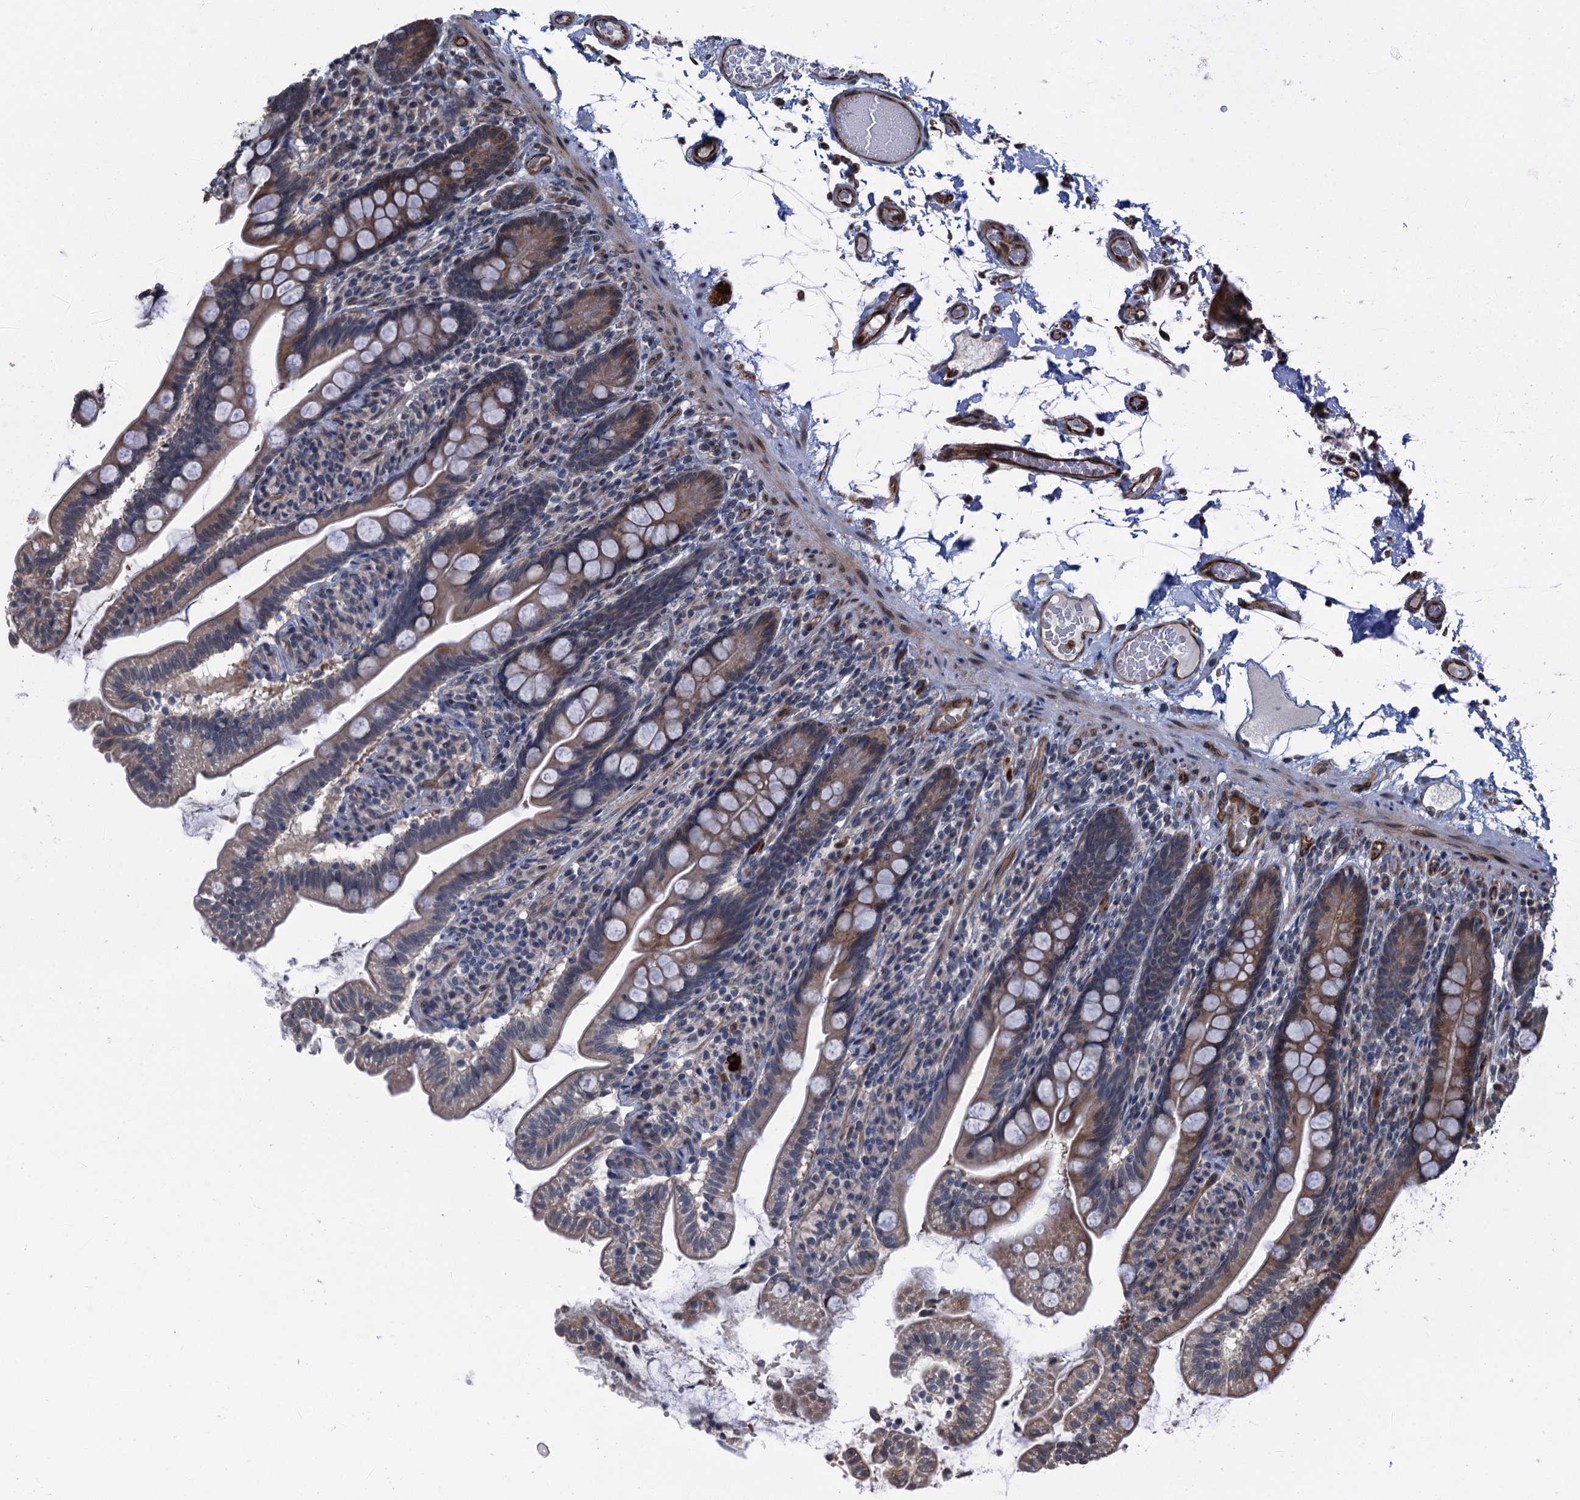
{"staining": {"intensity": "weak", "quantity": "25%-75%", "location": "cytoplasmic/membranous"}, "tissue": "small intestine", "cell_type": "Glandular cells", "image_type": "normal", "snomed": [{"axis": "morphology", "description": "Normal tissue, NOS"}, {"axis": "topography", "description": "Small intestine"}], "caption": "High-power microscopy captured an IHC micrograph of normal small intestine, revealing weak cytoplasmic/membranous expression in about 25%-75% of glandular cells.", "gene": "WHAMM", "patient": {"sex": "female", "age": 64}}